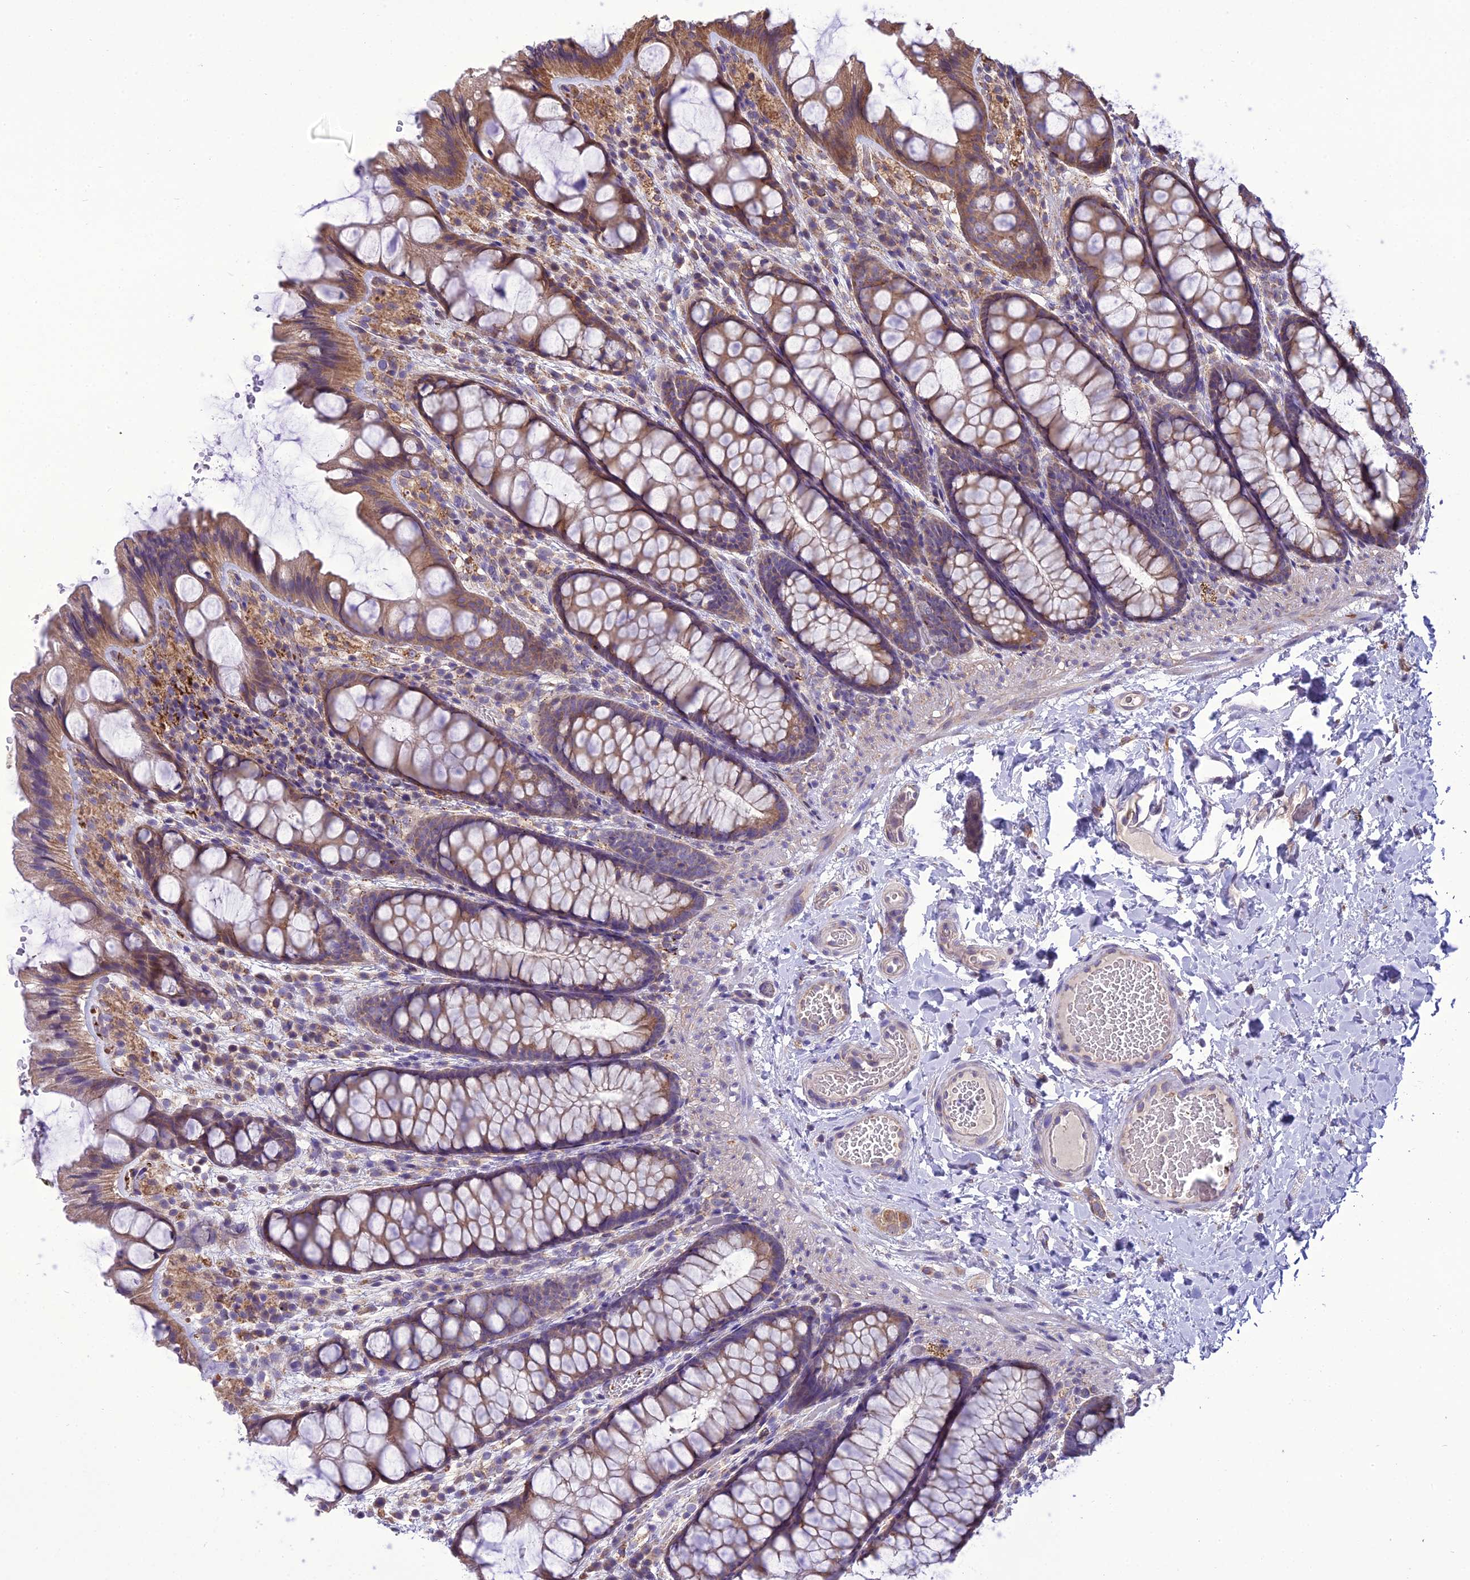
{"staining": {"intensity": "negative", "quantity": "none", "location": "none"}, "tissue": "colon", "cell_type": "Endothelial cells", "image_type": "normal", "snomed": [{"axis": "morphology", "description": "Normal tissue, NOS"}, {"axis": "topography", "description": "Colon"}], "caption": "Unremarkable colon was stained to show a protein in brown. There is no significant staining in endothelial cells. Brightfield microscopy of immunohistochemistry (IHC) stained with DAB (brown) and hematoxylin (blue), captured at high magnification.", "gene": "ENSG00000260272", "patient": {"sex": "male", "age": 47}}